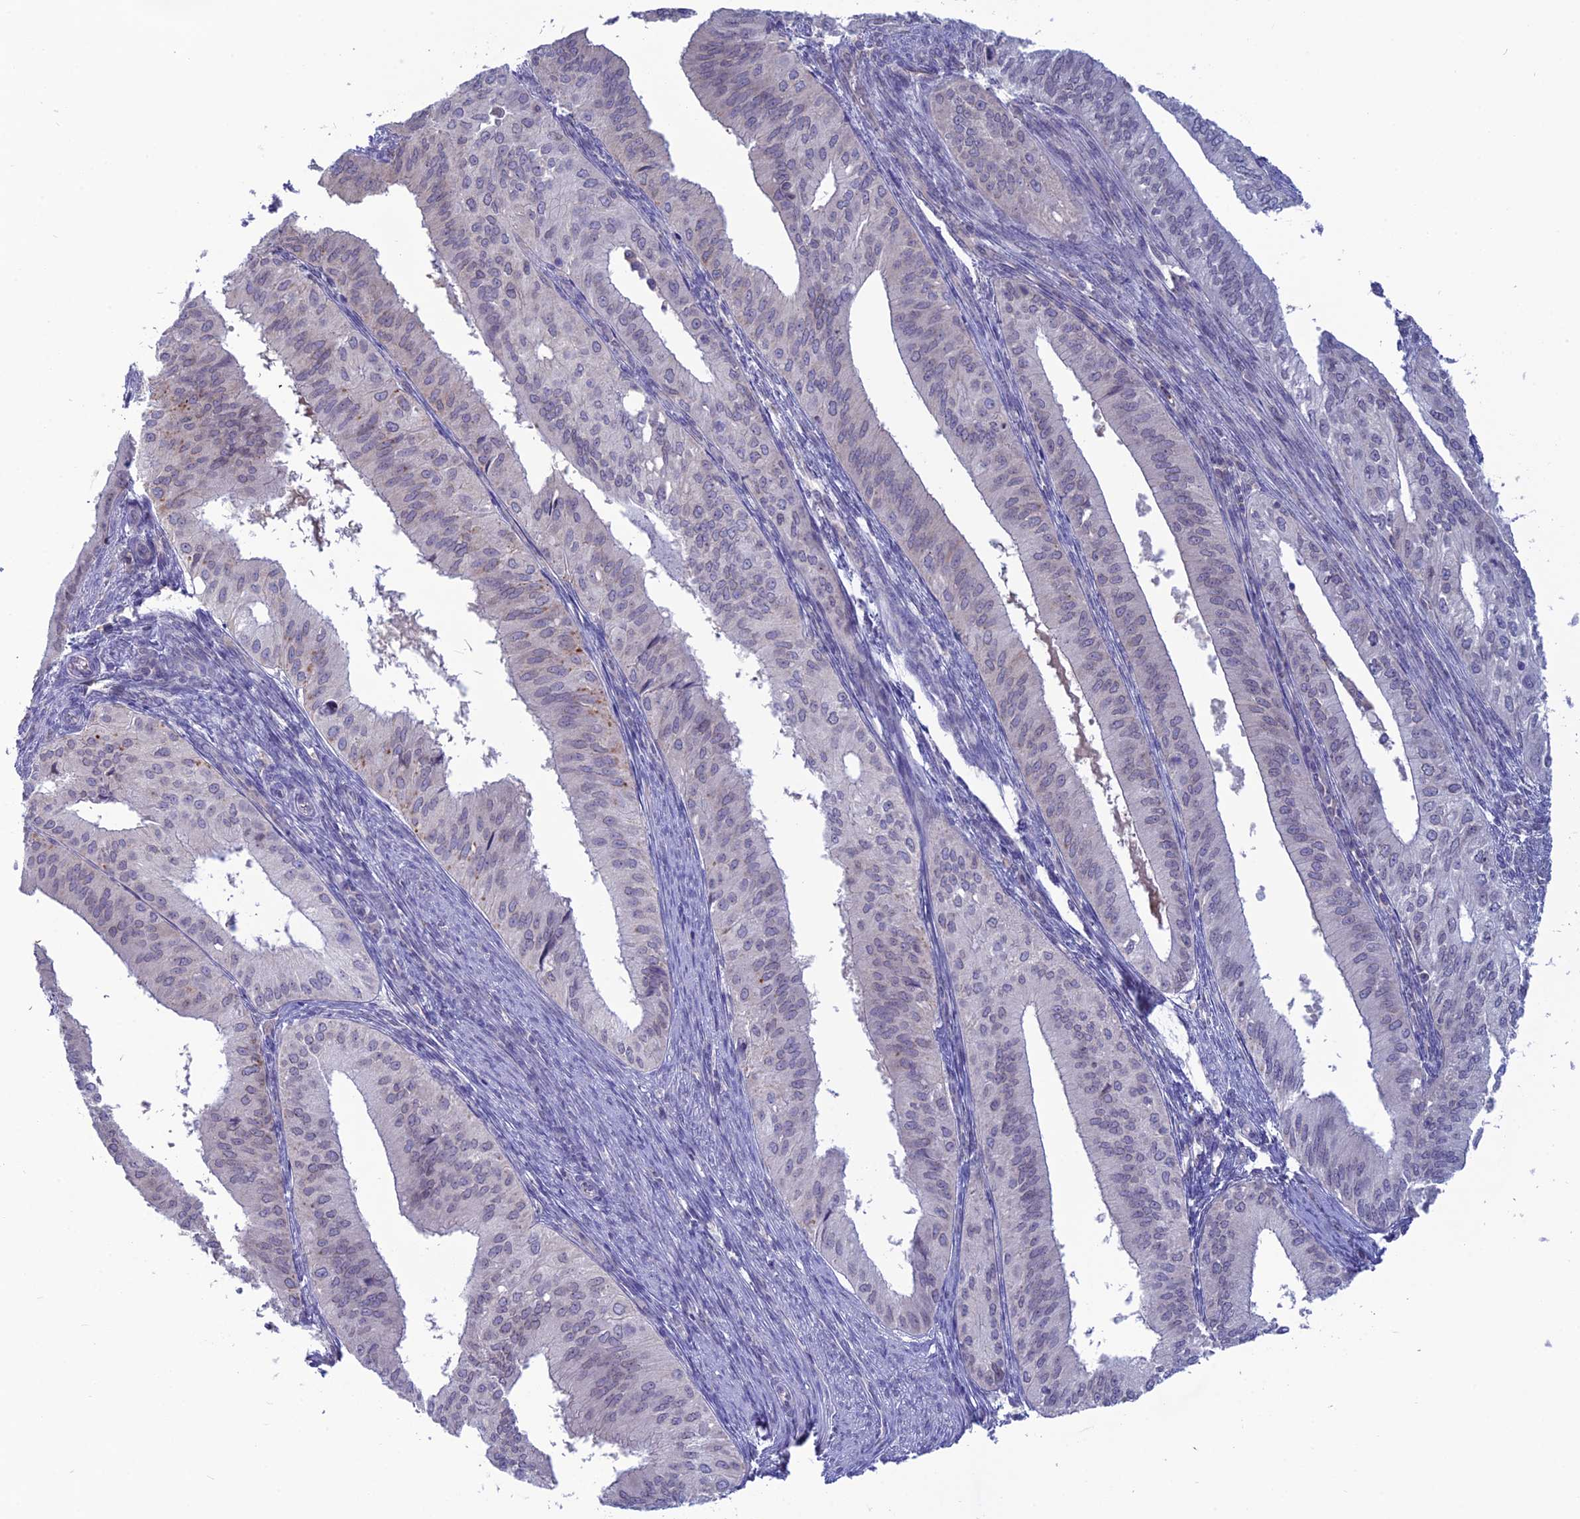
{"staining": {"intensity": "negative", "quantity": "none", "location": "none"}, "tissue": "endometrial cancer", "cell_type": "Tumor cells", "image_type": "cancer", "snomed": [{"axis": "morphology", "description": "Adenocarcinoma, NOS"}, {"axis": "topography", "description": "Endometrium"}], "caption": "A high-resolution photomicrograph shows IHC staining of endometrial cancer, which exhibits no significant staining in tumor cells. (DAB (3,3'-diaminobenzidine) immunohistochemistry with hematoxylin counter stain).", "gene": "WDR46", "patient": {"sex": "female", "age": 50}}